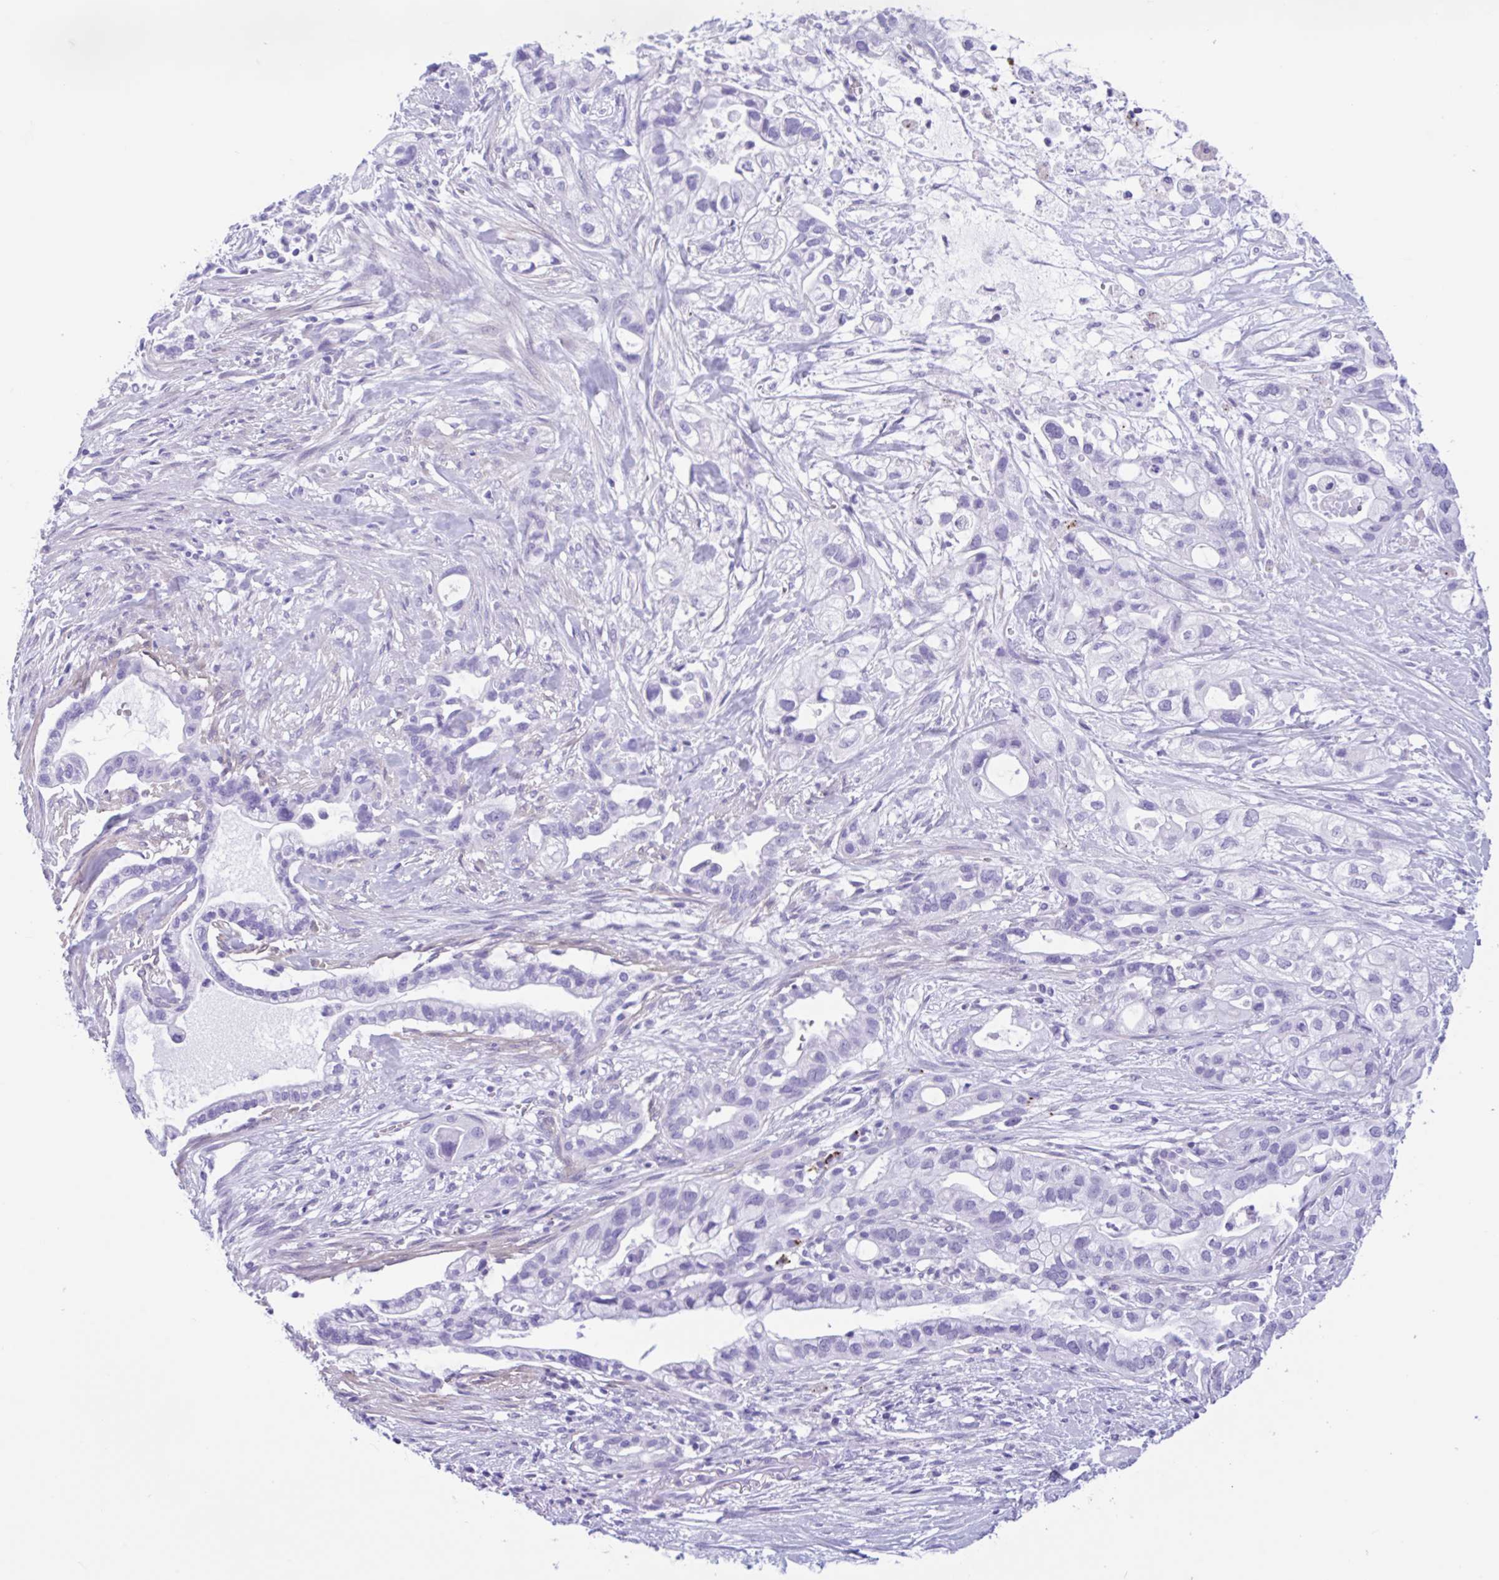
{"staining": {"intensity": "negative", "quantity": "none", "location": "none"}, "tissue": "pancreatic cancer", "cell_type": "Tumor cells", "image_type": "cancer", "snomed": [{"axis": "morphology", "description": "Adenocarcinoma, NOS"}, {"axis": "topography", "description": "Pancreas"}], "caption": "Tumor cells show no significant protein staining in pancreatic cancer. The staining is performed using DAB brown chromogen with nuclei counter-stained in using hematoxylin.", "gene": "IAPP", "patient": {"sex": "male", "age": 44}}